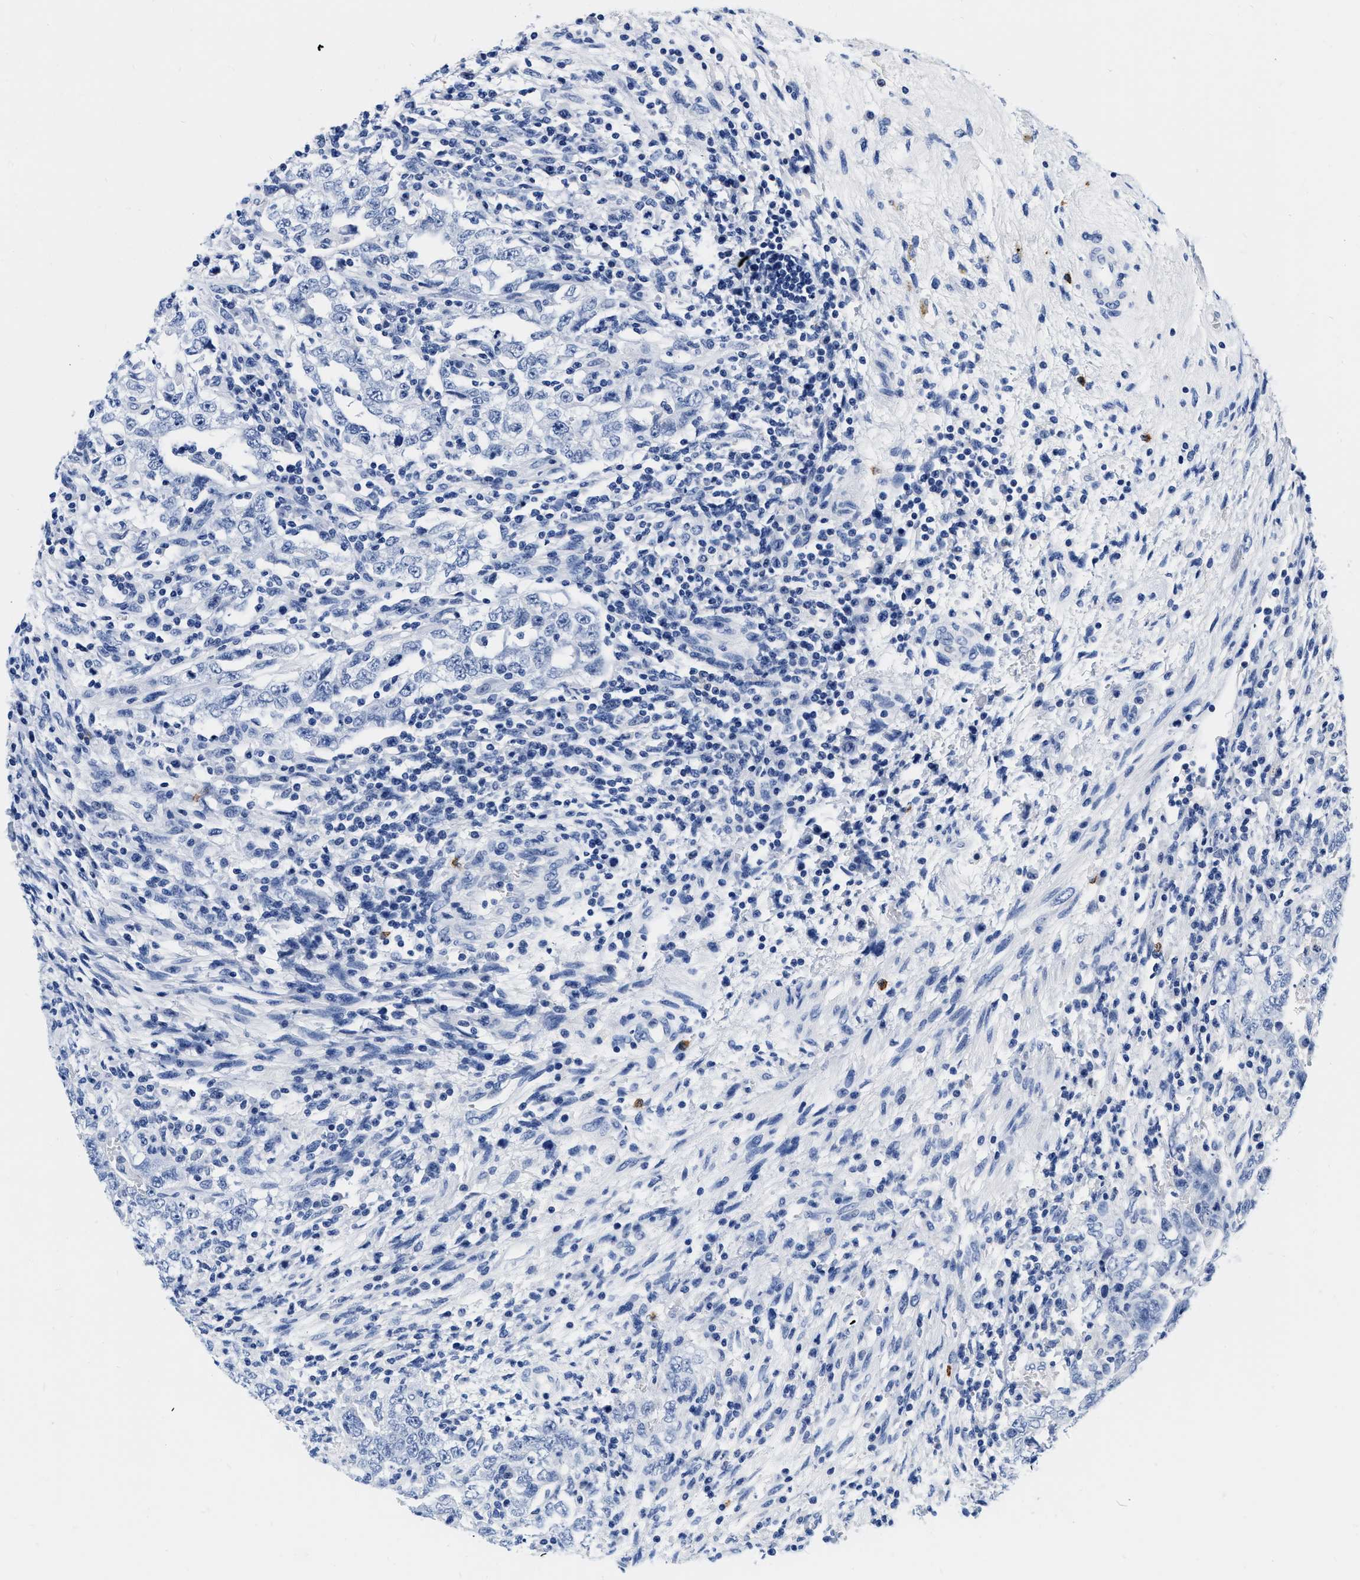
{"staining": {"intensity": "negative", "quantity": "none", "location": "none"}, "tissue": "testis cancer", "cell_type": "Tumor cells", "image_type": "cancer", "snomed": [{"axis": "morphology", "description": "Carcinoma, Embryonal, NOS"}, {"axis": "topography", "description": "Testis"}], "caption": "Protein analysis of testis cancer (embryonal carcinoma) demonstrates no significant expression in tumor cells.", "gene": "CER1", "patient": {"sex": "male", "age": 26}}